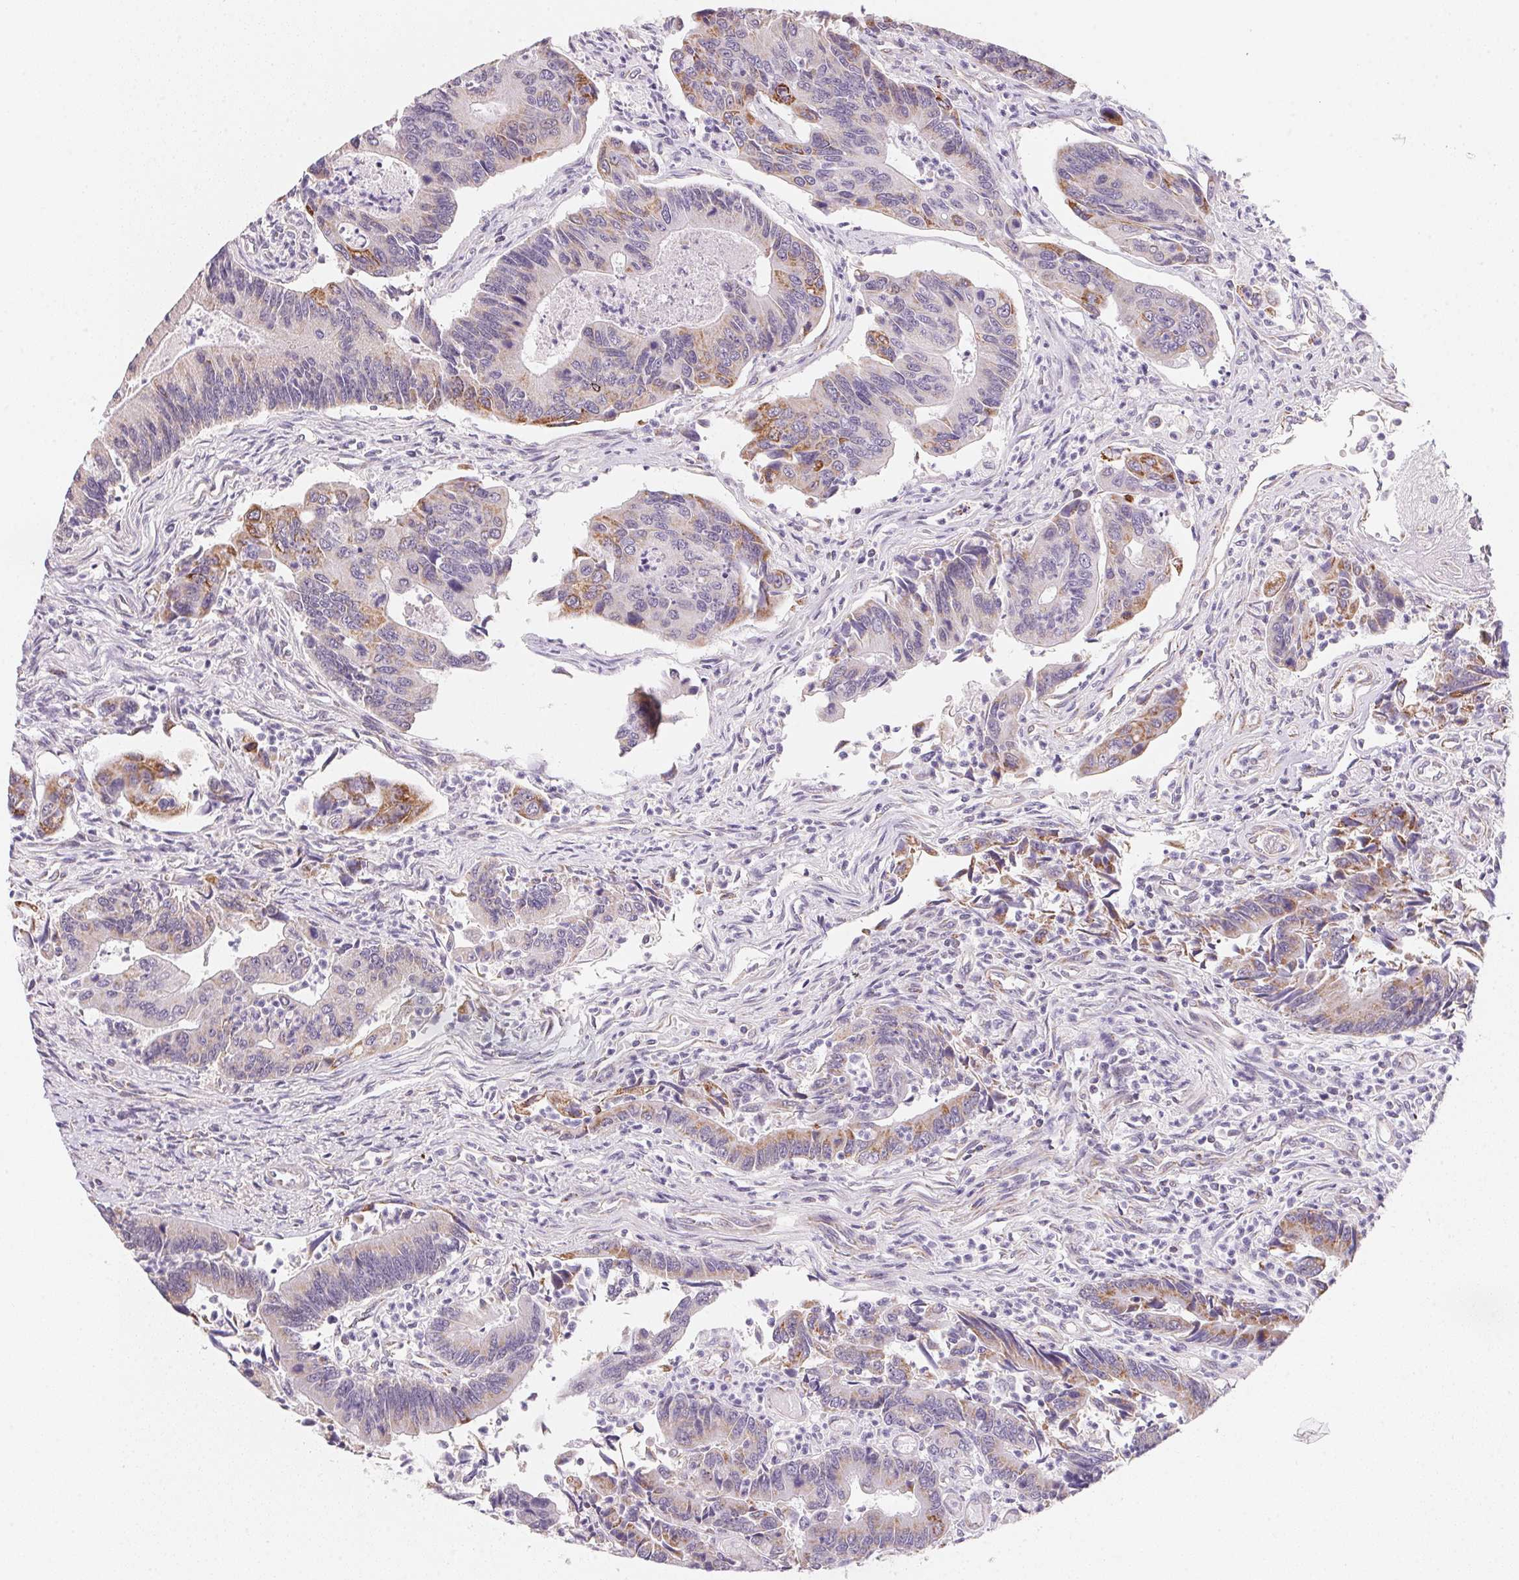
{"staining": {"intensity": "moderate", "quantity": "<25%", "location": "cytoplasmic/membranous"}, "tissue": "colorectal cancer", "cell_type": "Tumor cells", "image_type": "cancer", "snomed": [{"axis": "morphology", "description": "Adenocarcinoma, NOS"}, {"axis": "topography", "description": "Colon"}], "caption": "A micrograph showing moderate cytoplasmic/membranous positivity in approximately <25% of tumor cells in colorectal adenocarcinoma, as visualized by brown immunohistochemical staining.", "gene": "GIPC2", "patient": {"sex": "female", "age": 67}}